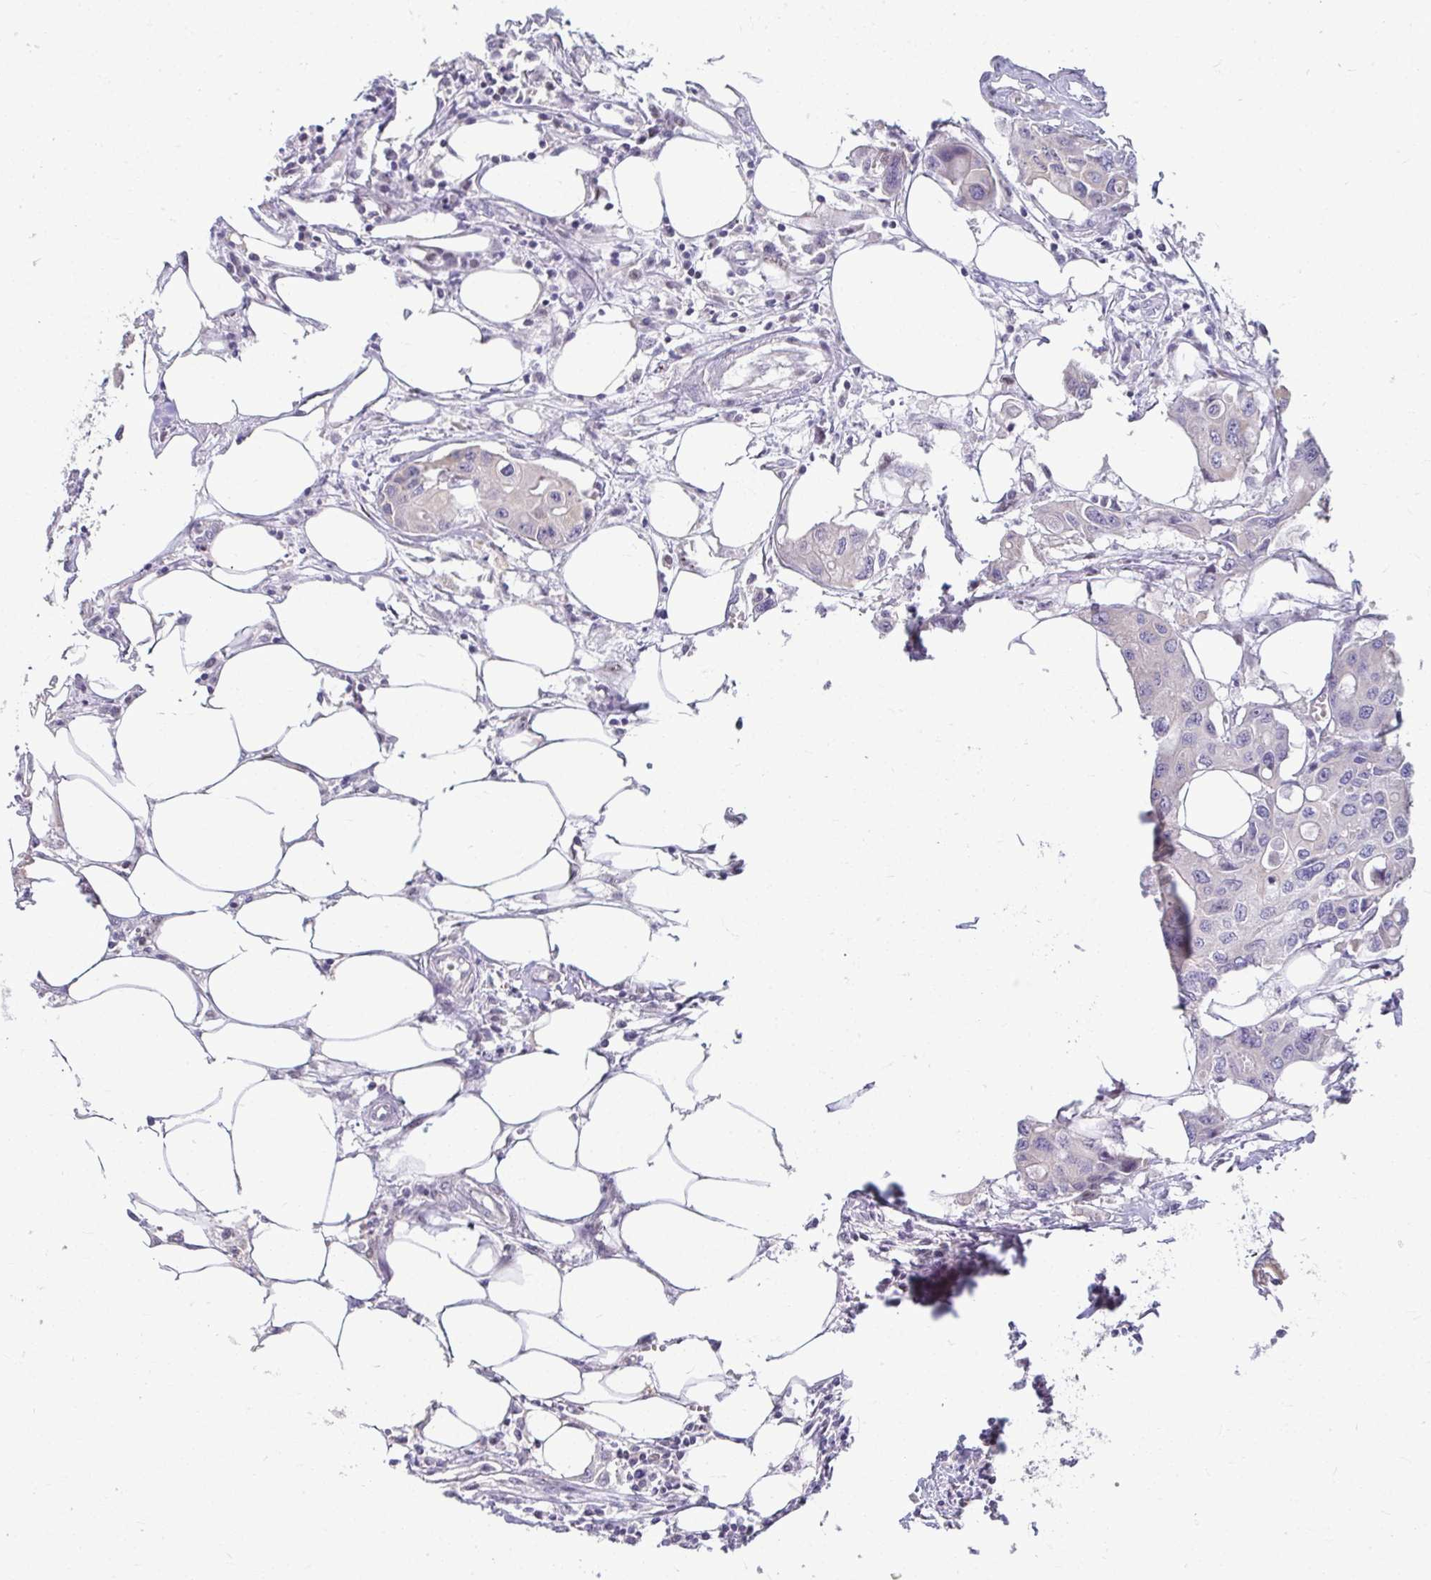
{"staining": {"intensity": "negative", "quantity": "none", "location": "none"}, "tissue": "colorectal cancer", "cell_type": "Tumor cells", "image_type": "cancer", "snomed": [{"axis": "morphology", "description": "Adenocarcinoma, NOS"}, {"axis": "topography", "description": "Colon"}], "caption": "Immunohistochemical staining of colorectal adenocarcinoma demonstrates no significant staining in tumor cells.", "gene": "ODF1", "patient": {"sex": "male", "age": 77}}